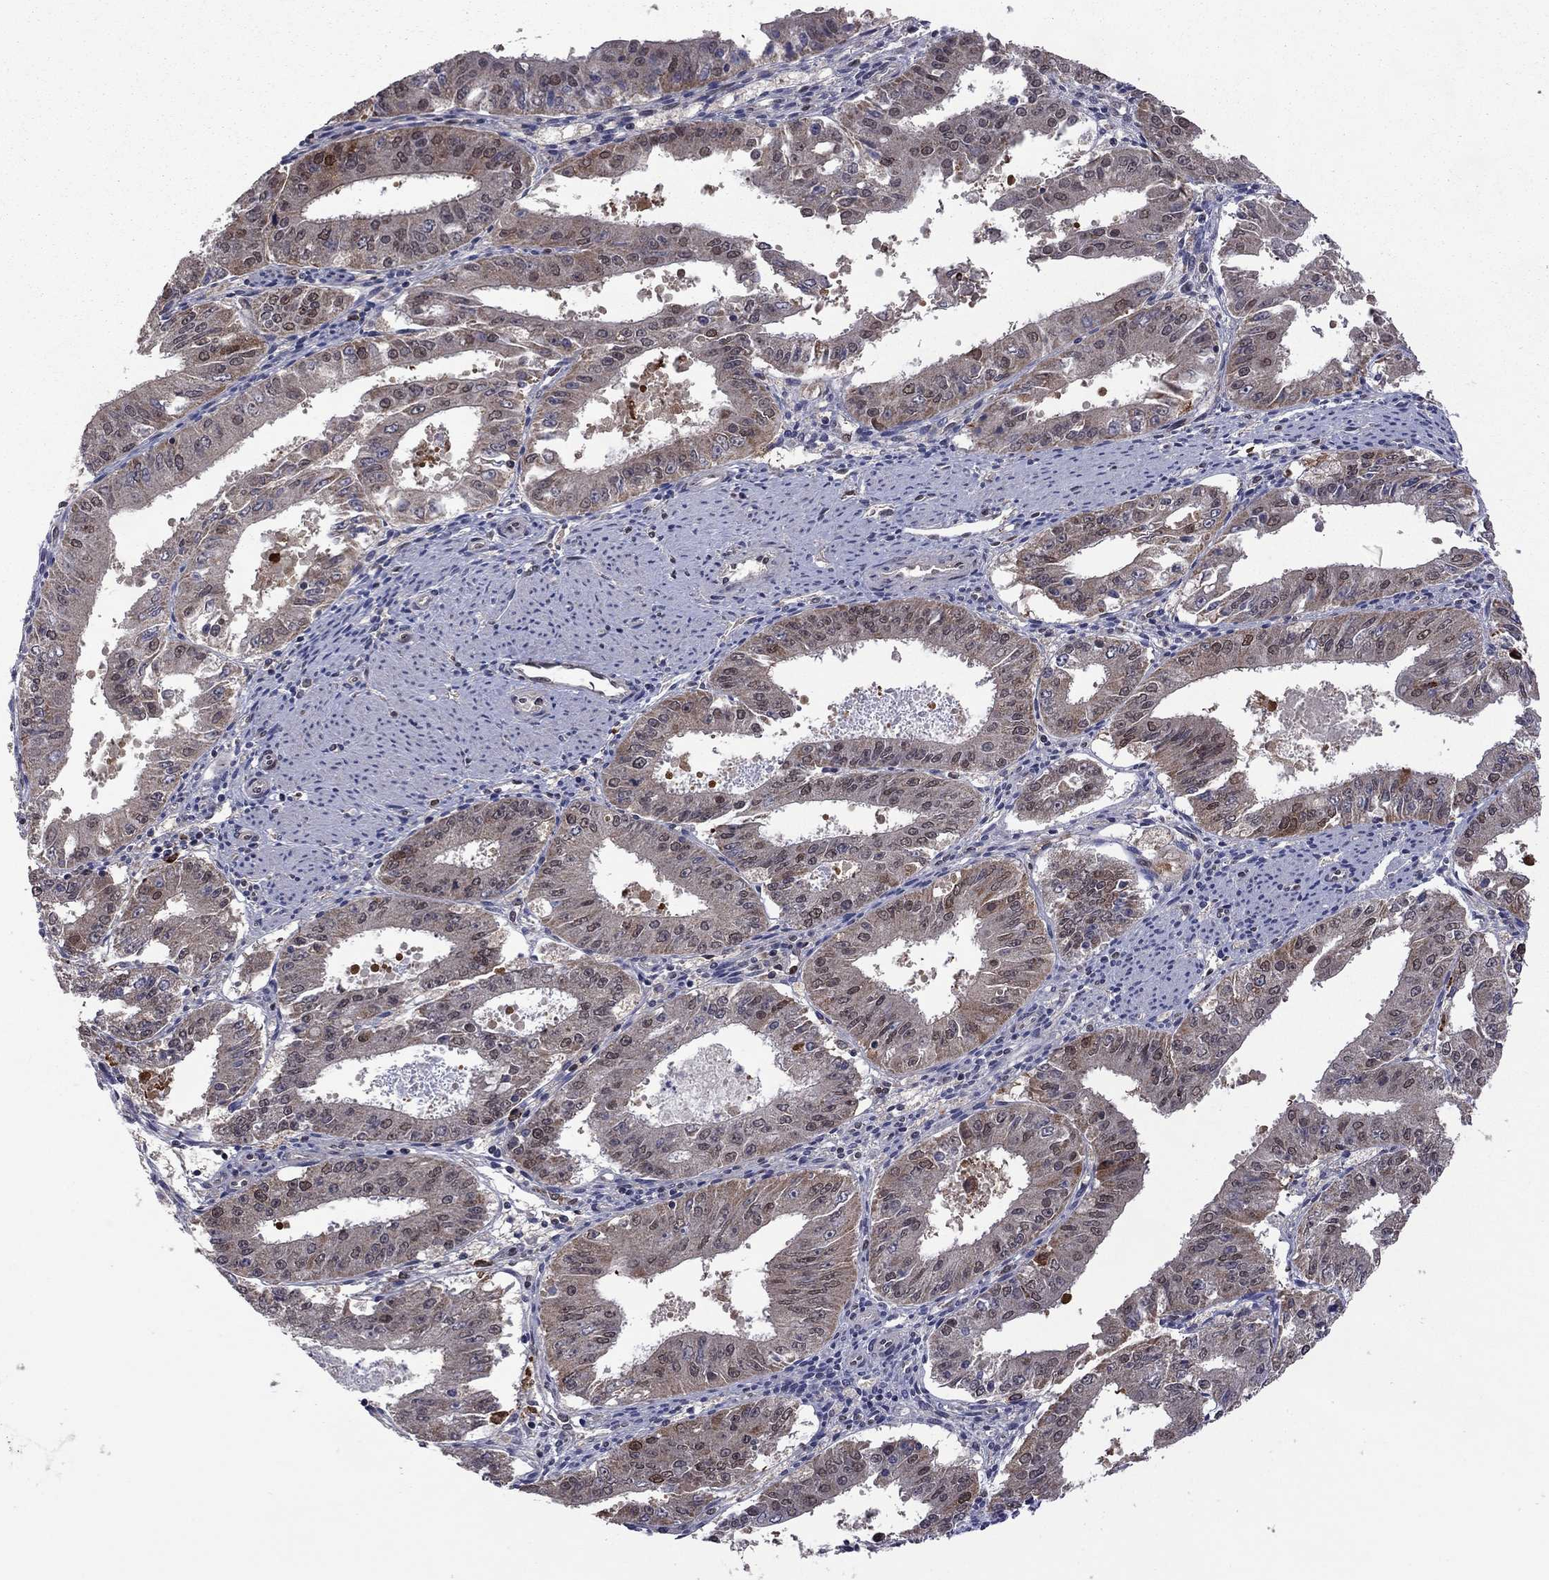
{"staining": {"intensity": "moderate", "quantity": "25%-75%", "location": "cytoplasmic/membranous"}, "tissue": "ovarian cancer", "cell_type": "Tumor cells", "image_type": "cancer", "snomed": [{"axis": "morphology", "description": "Carcinoma, endometroid"}, {"axis": "topography", "description": "Ovary"}], "caption": "The image displays immunohistochemical staining of endometroid carcinoma (ovarian). There is moderate cytoplasmic/membranous positivity is present in about 25%-75% of tumor cells.", "gene": "GPAA1", "patient": {"sex": "female", "age": 42}}